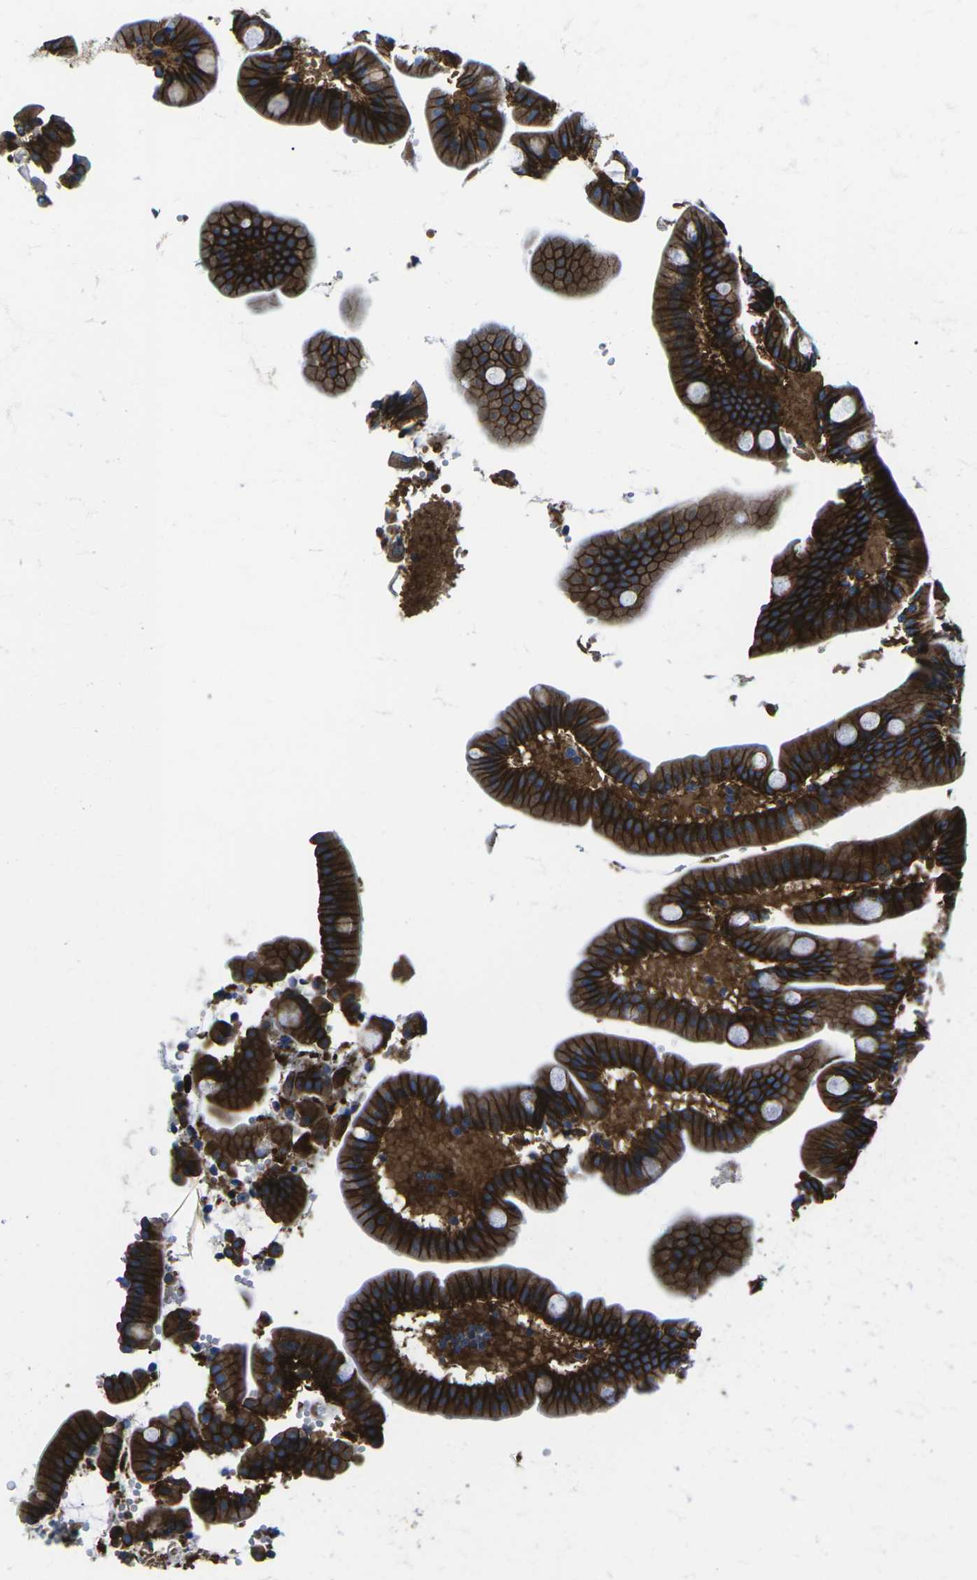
{"staining": {"intensity": "strong", "quantity": ">75%", "location": "cytoplasmic/membranous"}, "tissue": "duodenum", "cell_type": "Glandular cells", "image_type": "normal", "snomed": [{"axis": "morphology", "description": "Normal tissue, NOS"}, {"axis": "topography", "description": "Duodenum"}], "caption": "Duodenum stained with DAB immunohistochemistry exhibits high levels of strong cytoplasmic/membranous positivity in approximately >75% of glandular cells.", "gene": "DLG1", "patient": {"sex": "male", "age": 54}}